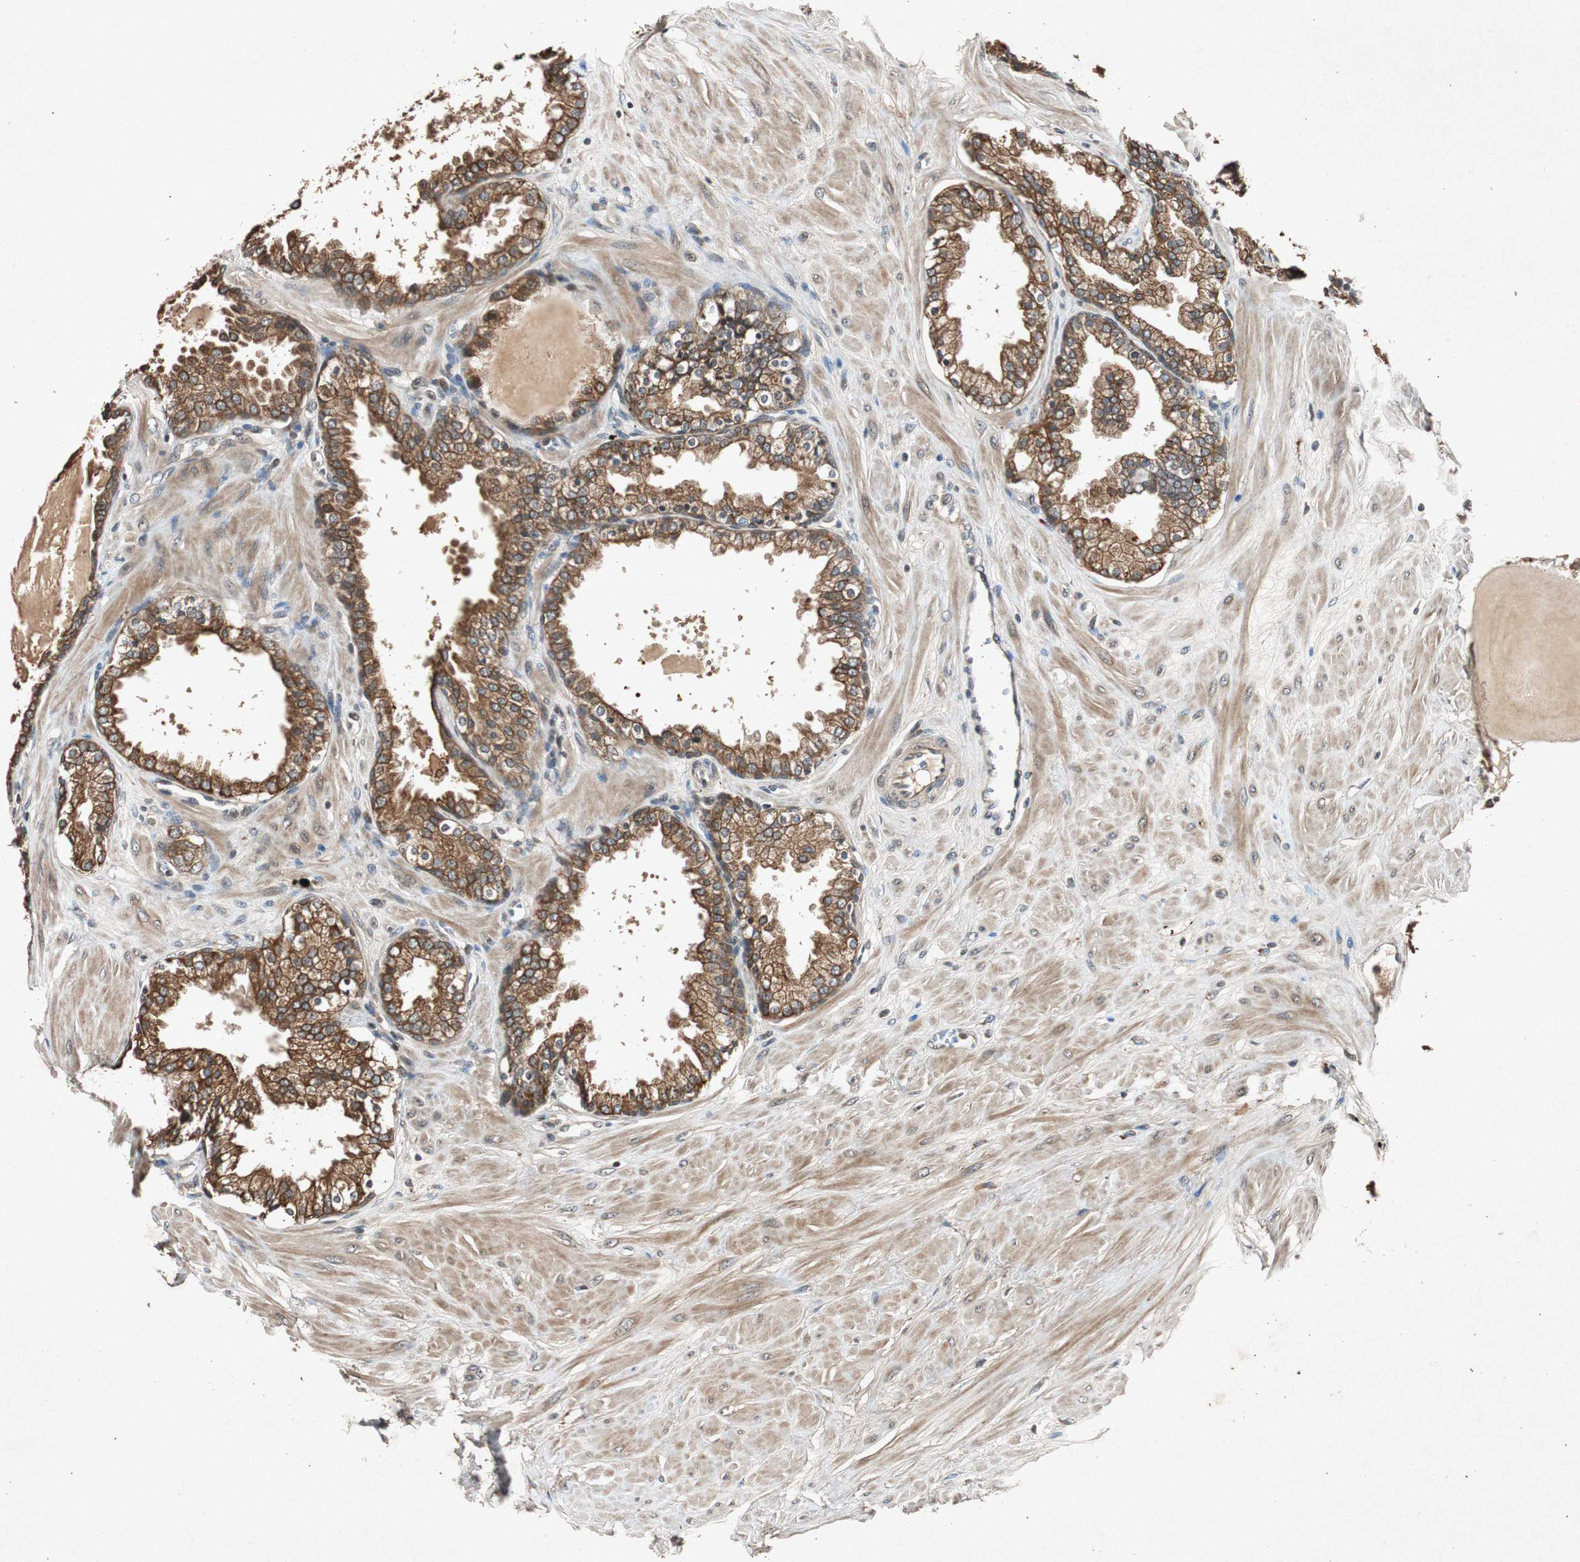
{"staining": {"intensity": "strong", "quantity": ">75%", "location": "cytoplasmic/membranous"}, "tissue": "prostate", "cell_type": "Glandular cells", "image_type": "normal", "snomed": [{"axis": "morphology", "description": "Normal tissue, NOS"}, {"axis": "topography", "description": "Prostate"}], "caption": "An image of human prostate stained for a protein shows strong cytoplasmic/membranous brown staining in glandular cells.", "gene": "SLIT2", "patient": {"sex": "male", "age": 51}}